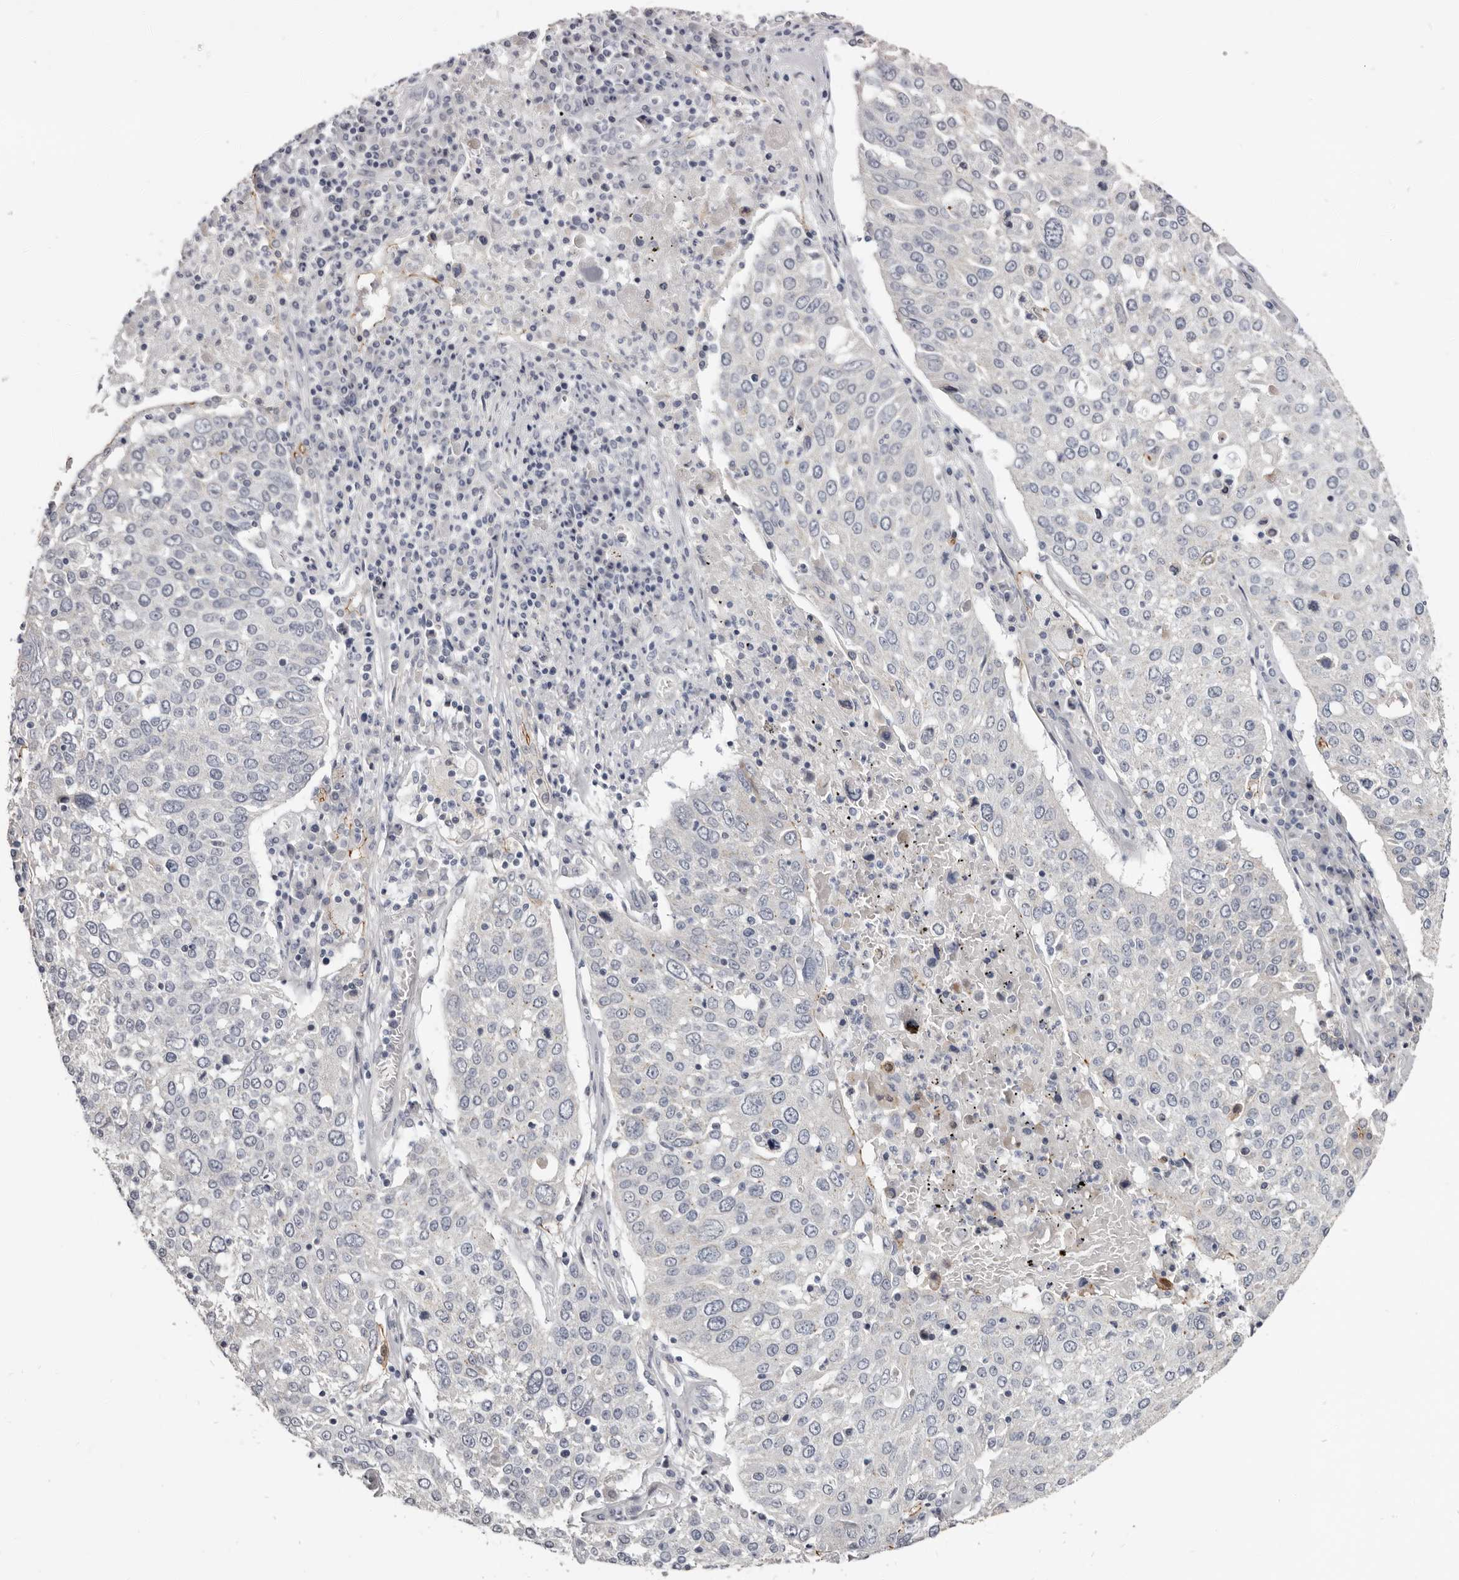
{"staining": {"intensity": "negative", "quantity": "none", "location": "none"}, "tissue": "lung cancer", "cell_type": "Tumor cells", "image_type": "cancer", "snomed": [{"axis": "morphology", "description": "Squamous cell carcinoma, NOS"}, {"axis": "topography", "description": "Lung"}], "caption": "Tumor cells show no significant protein positivity in lung squamous cell carcinoma.", "gene": "CGN", "patient": {"sex": "male", "age": 65}}